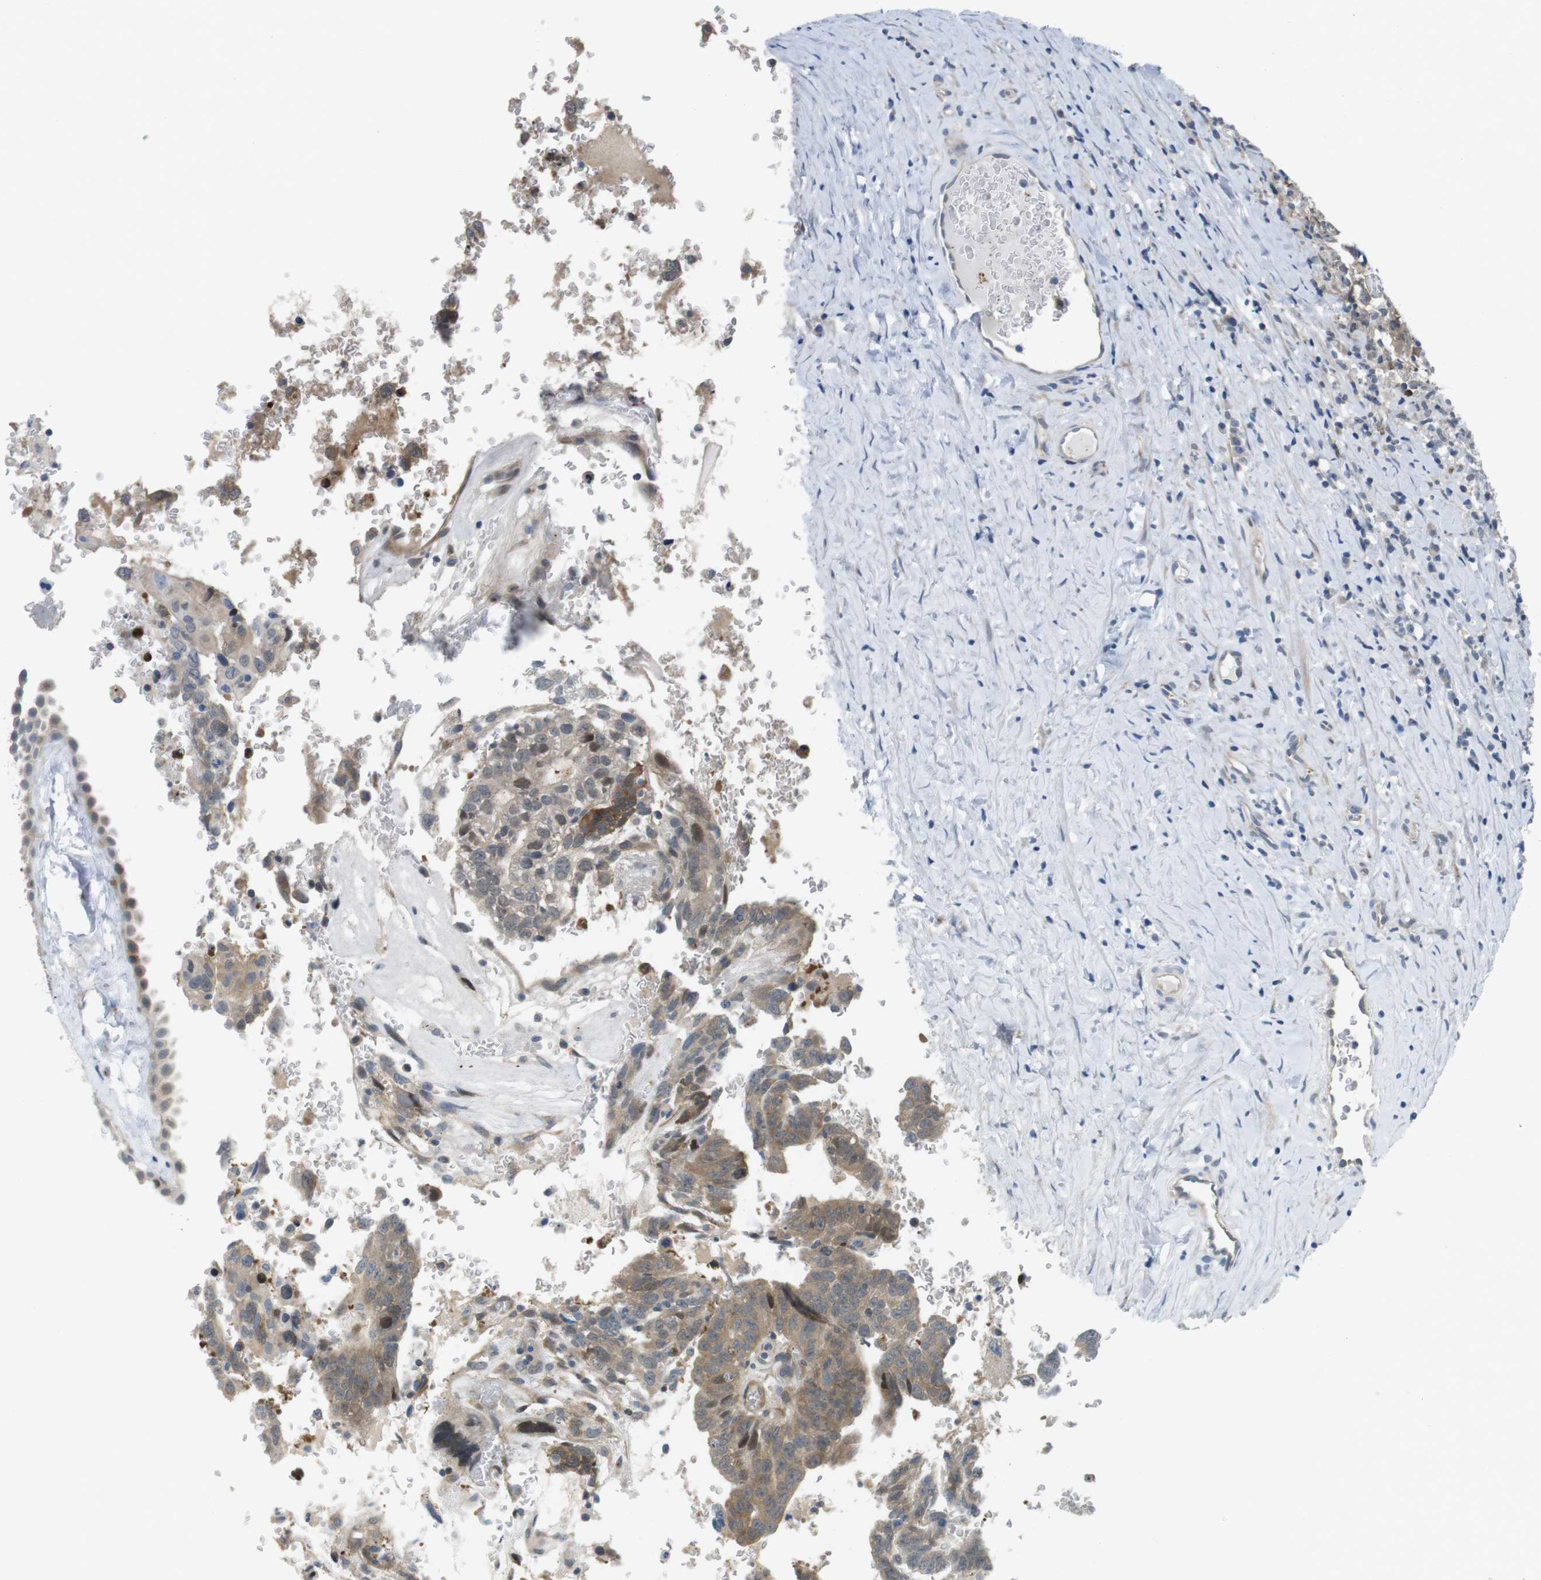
{"staining": {"intensity": "moderate", "quantity": ">75%", "location": "cytoplasmic/membranous"}, "tissue": "testis cancer", "cell_type": "Tumor cells", "image_type": "cancer", "snomed": [{"axis": "morphology", "description": "Seminoma, NOS"}, {"axis": "morphology", "description": "Carcinoma, Embryonal, NOS"}, {"axis": "topography", "description": "Testis"}], "caption": "Immunohistochemical staining of embryonal carcinoma (testis) demonstrates medium levels of moderate cytoplasmic/membranous expression in approximately >75% of tumor cells.", "gene": "CASP2", "patient": {"sex": "male", "age": 52}}